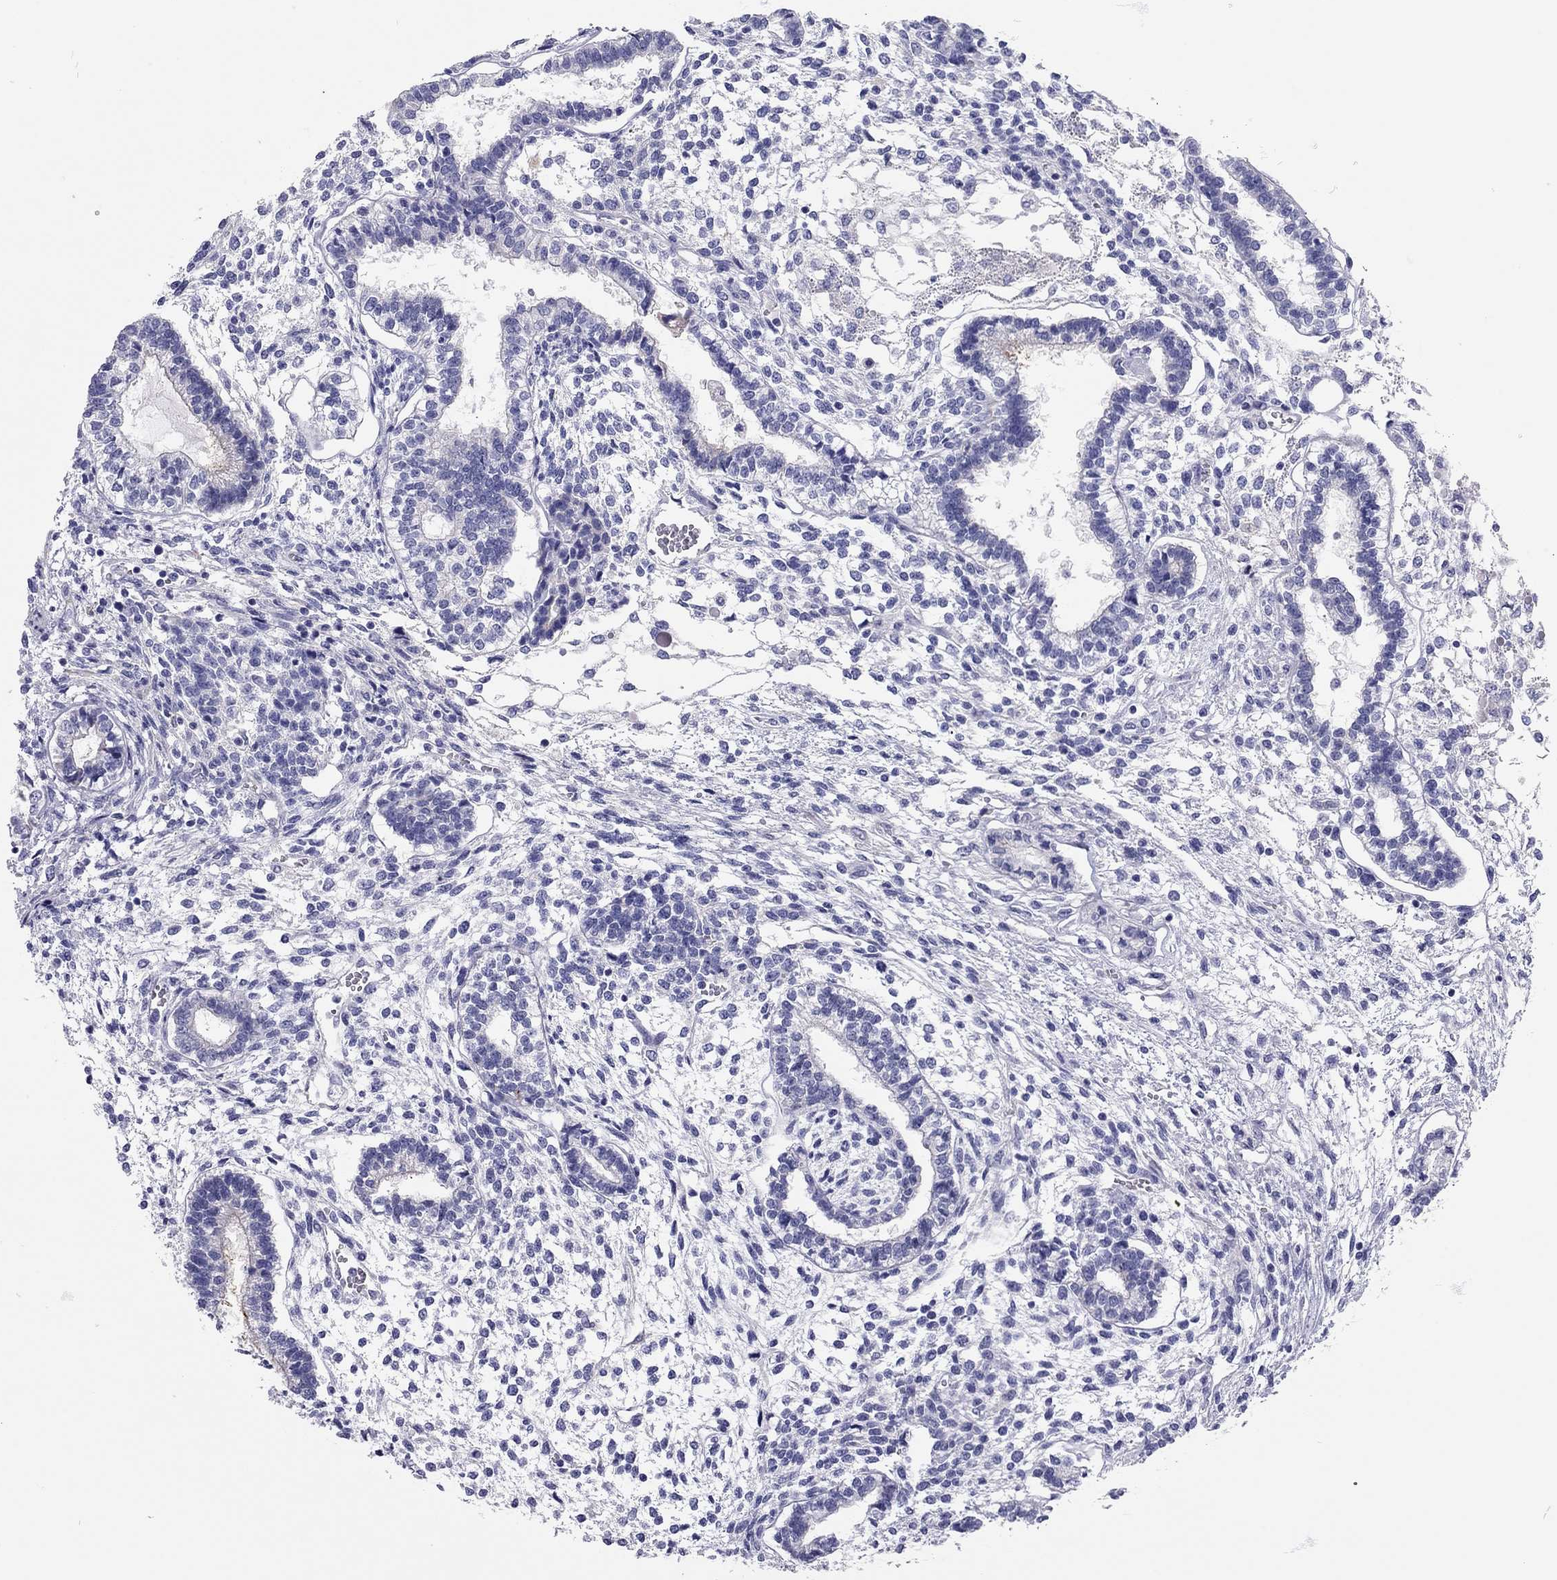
{"staining": {"intensity": "negative", "quantity": "none", "location": "none"}, "tissue": "testis cancer", "cell_type": "Tumor cells", "image_type": "cancer", "snomed": [{"axis": "morphology", "description": "Carcinoma, Embryonal, NOS"}, {"axis": "topography", "description": "Testis"}], "caption": "IHC micrograph of human testis embryonal carcinoma stained for a protein (brown), which reveals no staining in tumor cells.", "gene": "SCARB1", "patient": {"sex": "male", "age": 37}}